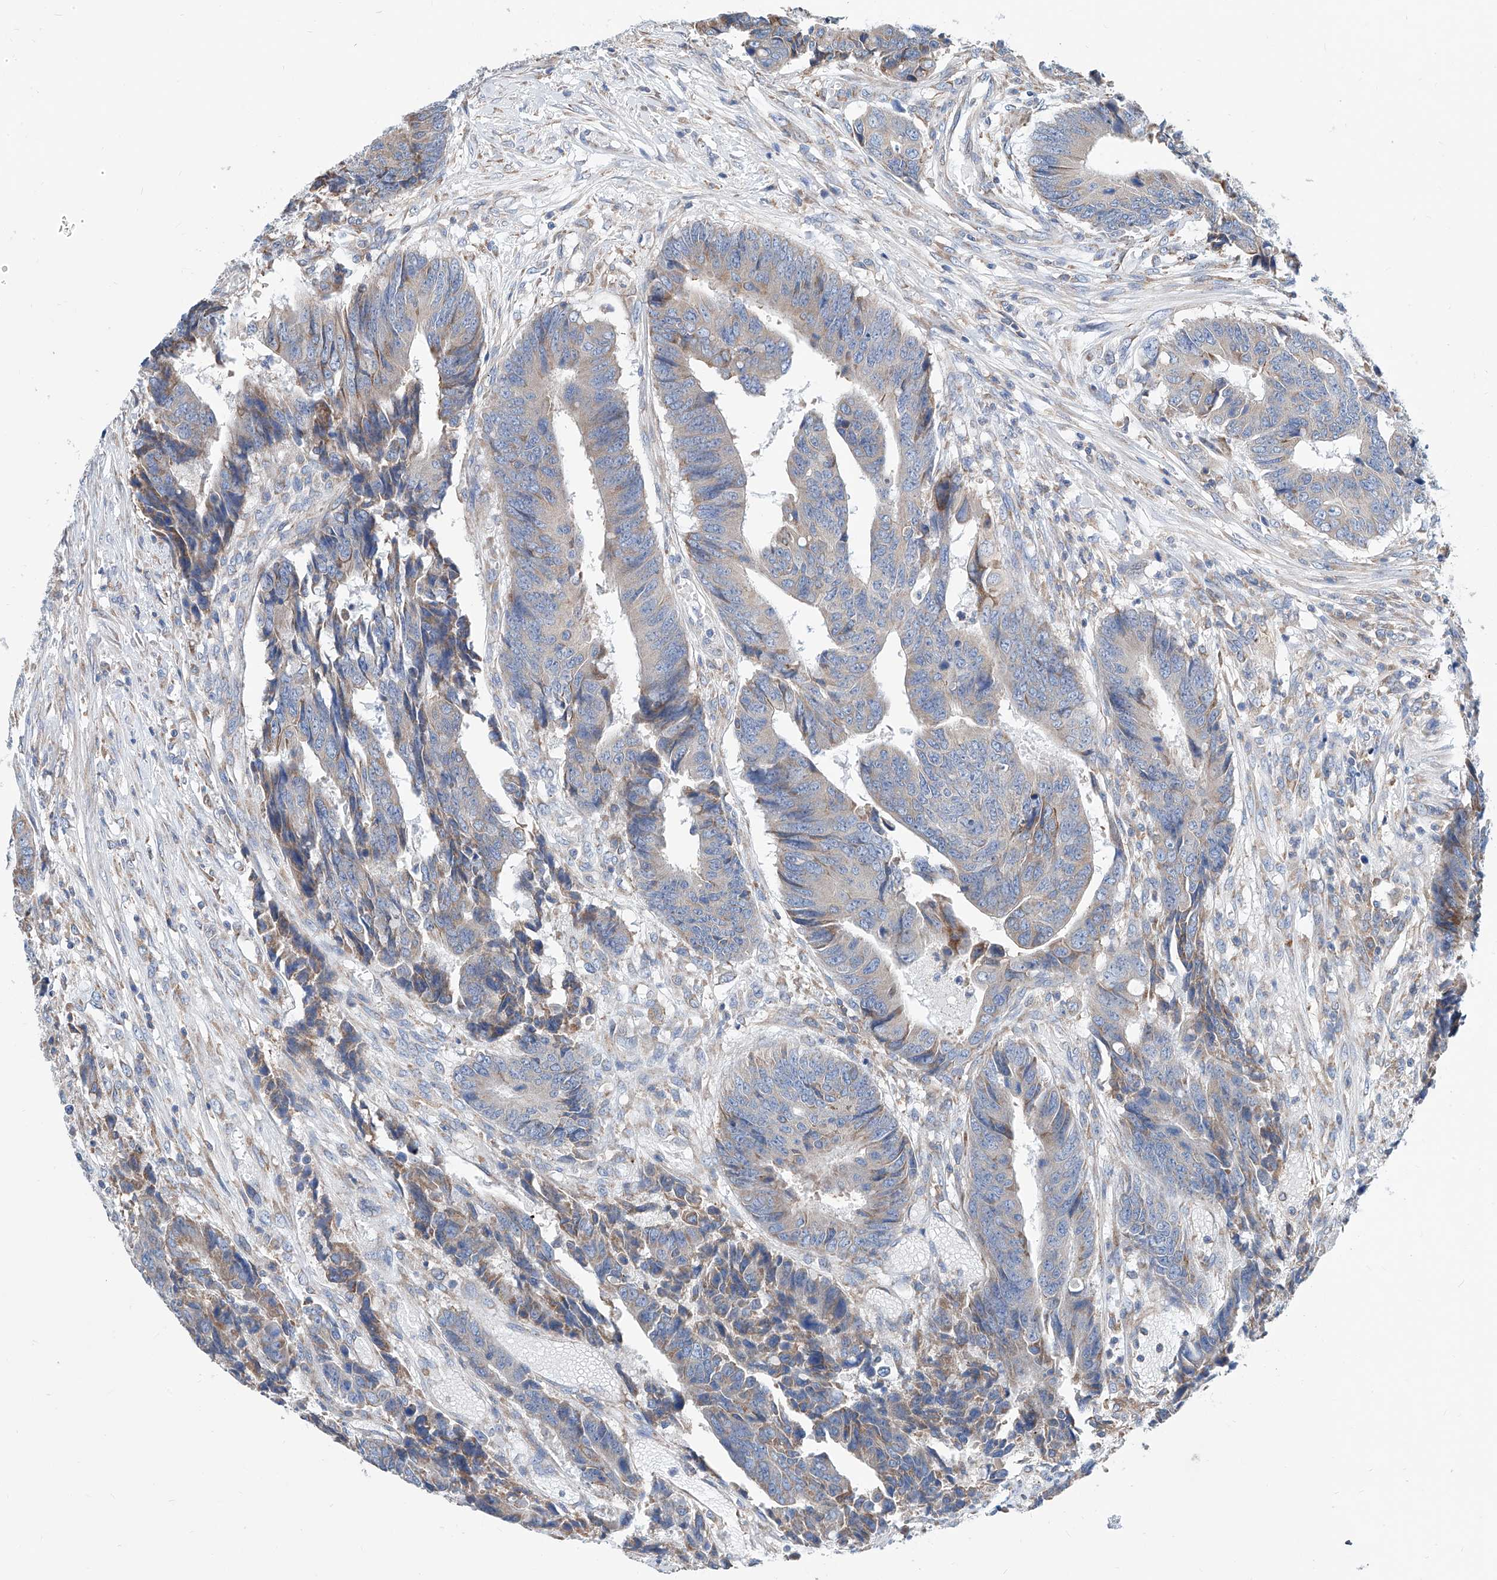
{"staining": {"intensity": "weak", "quantity": "<25%", "location": "cytoplasmic/membranous"}, "tissue": "colorectal cancer", "cell_type": "Tumor cells", "image_type": "cancer", "snomed": [{"axis": "morphology", "description": "Adenocarcinoma, NOS"}, {"axis": "topography", "description": "Rectum"}], "caption": "Tumor cells show no significant protein expression in colorectal cancer (adenocarcinoma). (IHC, brightfield microscopy, high magnification).", "gene": "MAD2L1", "patient": {"sex": "male", "age": 84}}